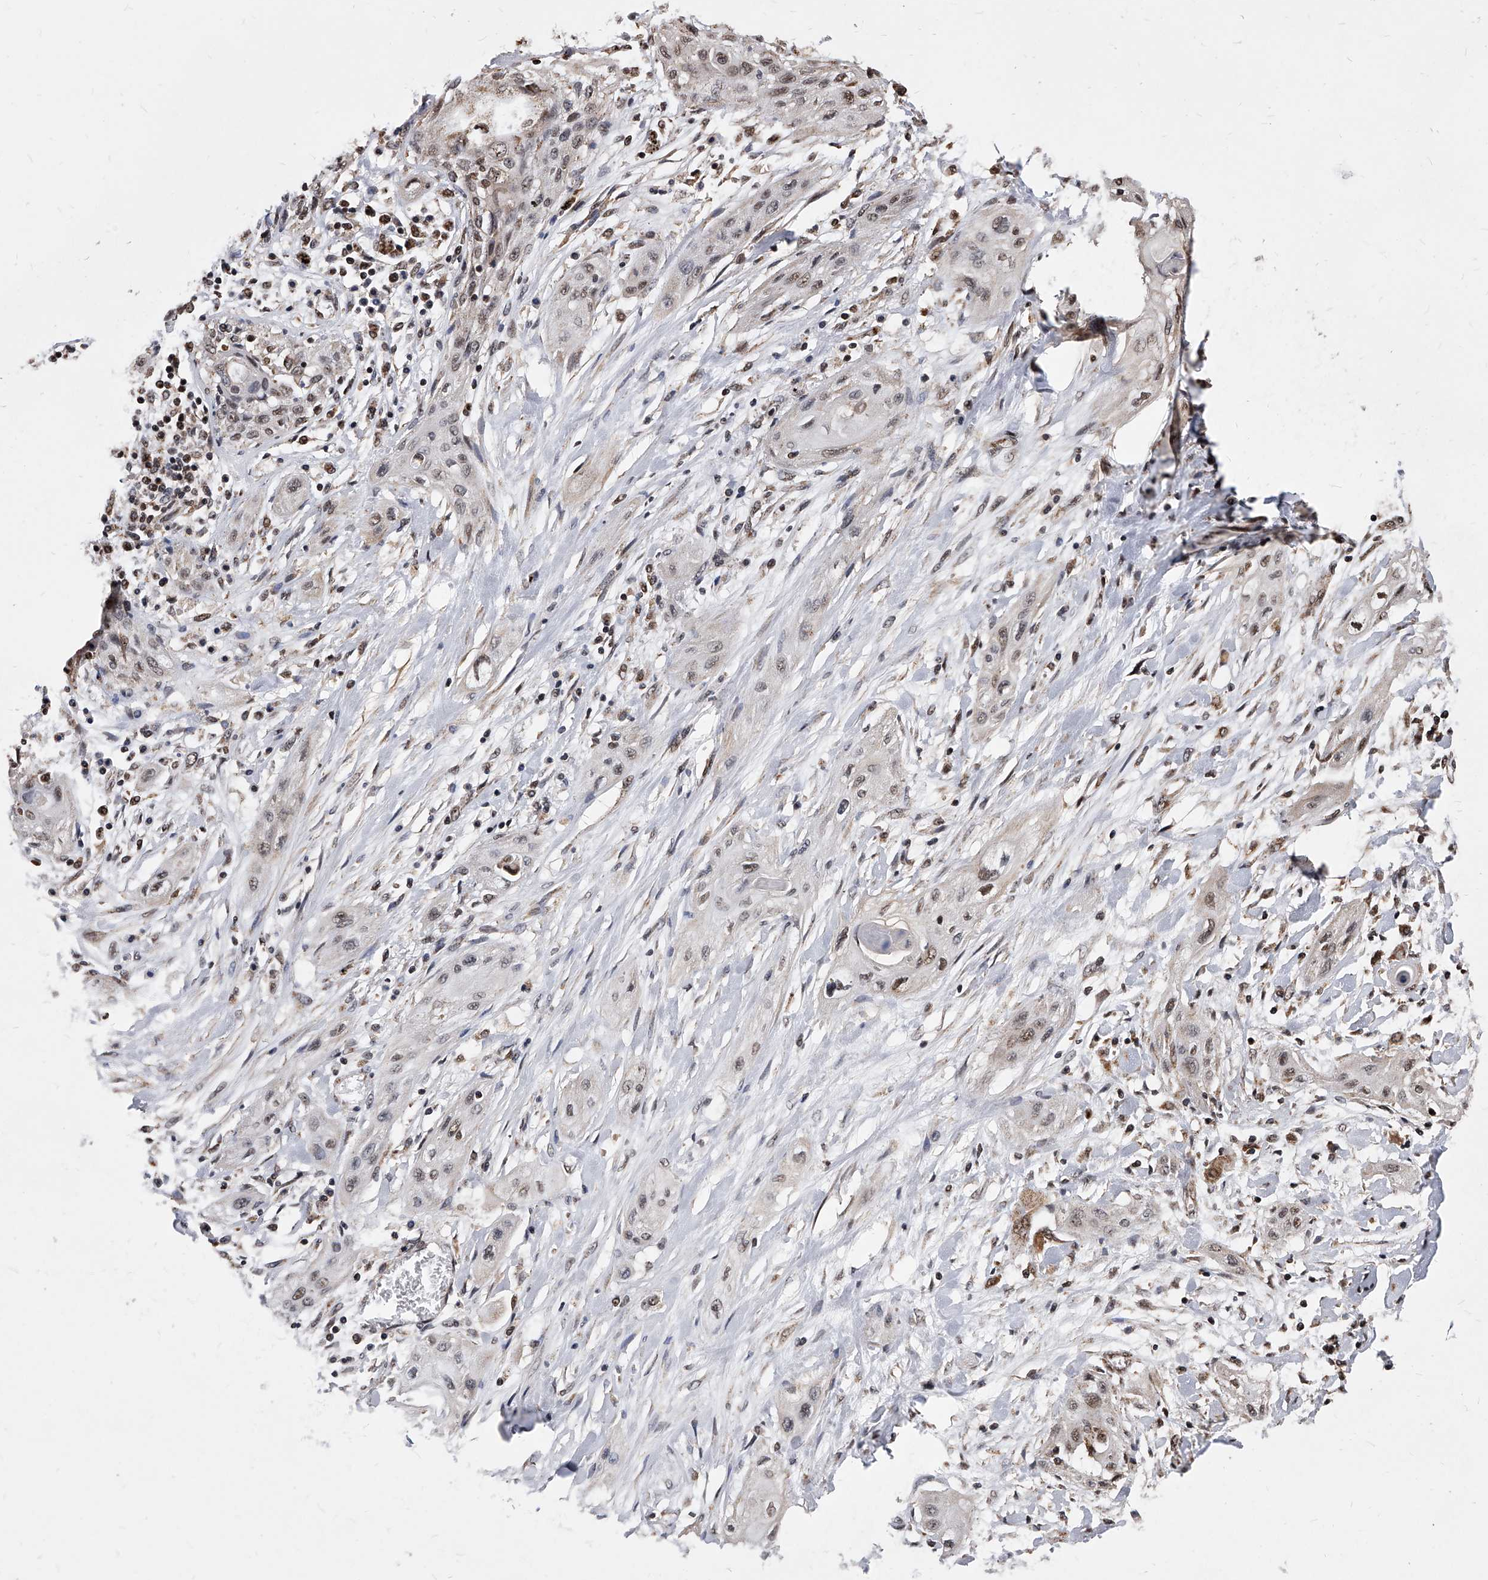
{"staining": {"intensity": "weak", "quantity": ">75%", "location": "nuclear"}, "tissue": "lung cancer", "cell_type": "Tumor cells", "image_type": "cancer", "snomed": [{"axis": "morphology", "description": "Squamous cell carcinoma, NOS"}, {"axis": "topography", "description": "Lung"}], "caption": "There is low levels of weak nuclear positivity in tumor cells of lung cancer, as demonstrated by immunohistochemical staining (brown color).", "gene": "DUSP22", "patient": {"sex": "female", "age": 47}}